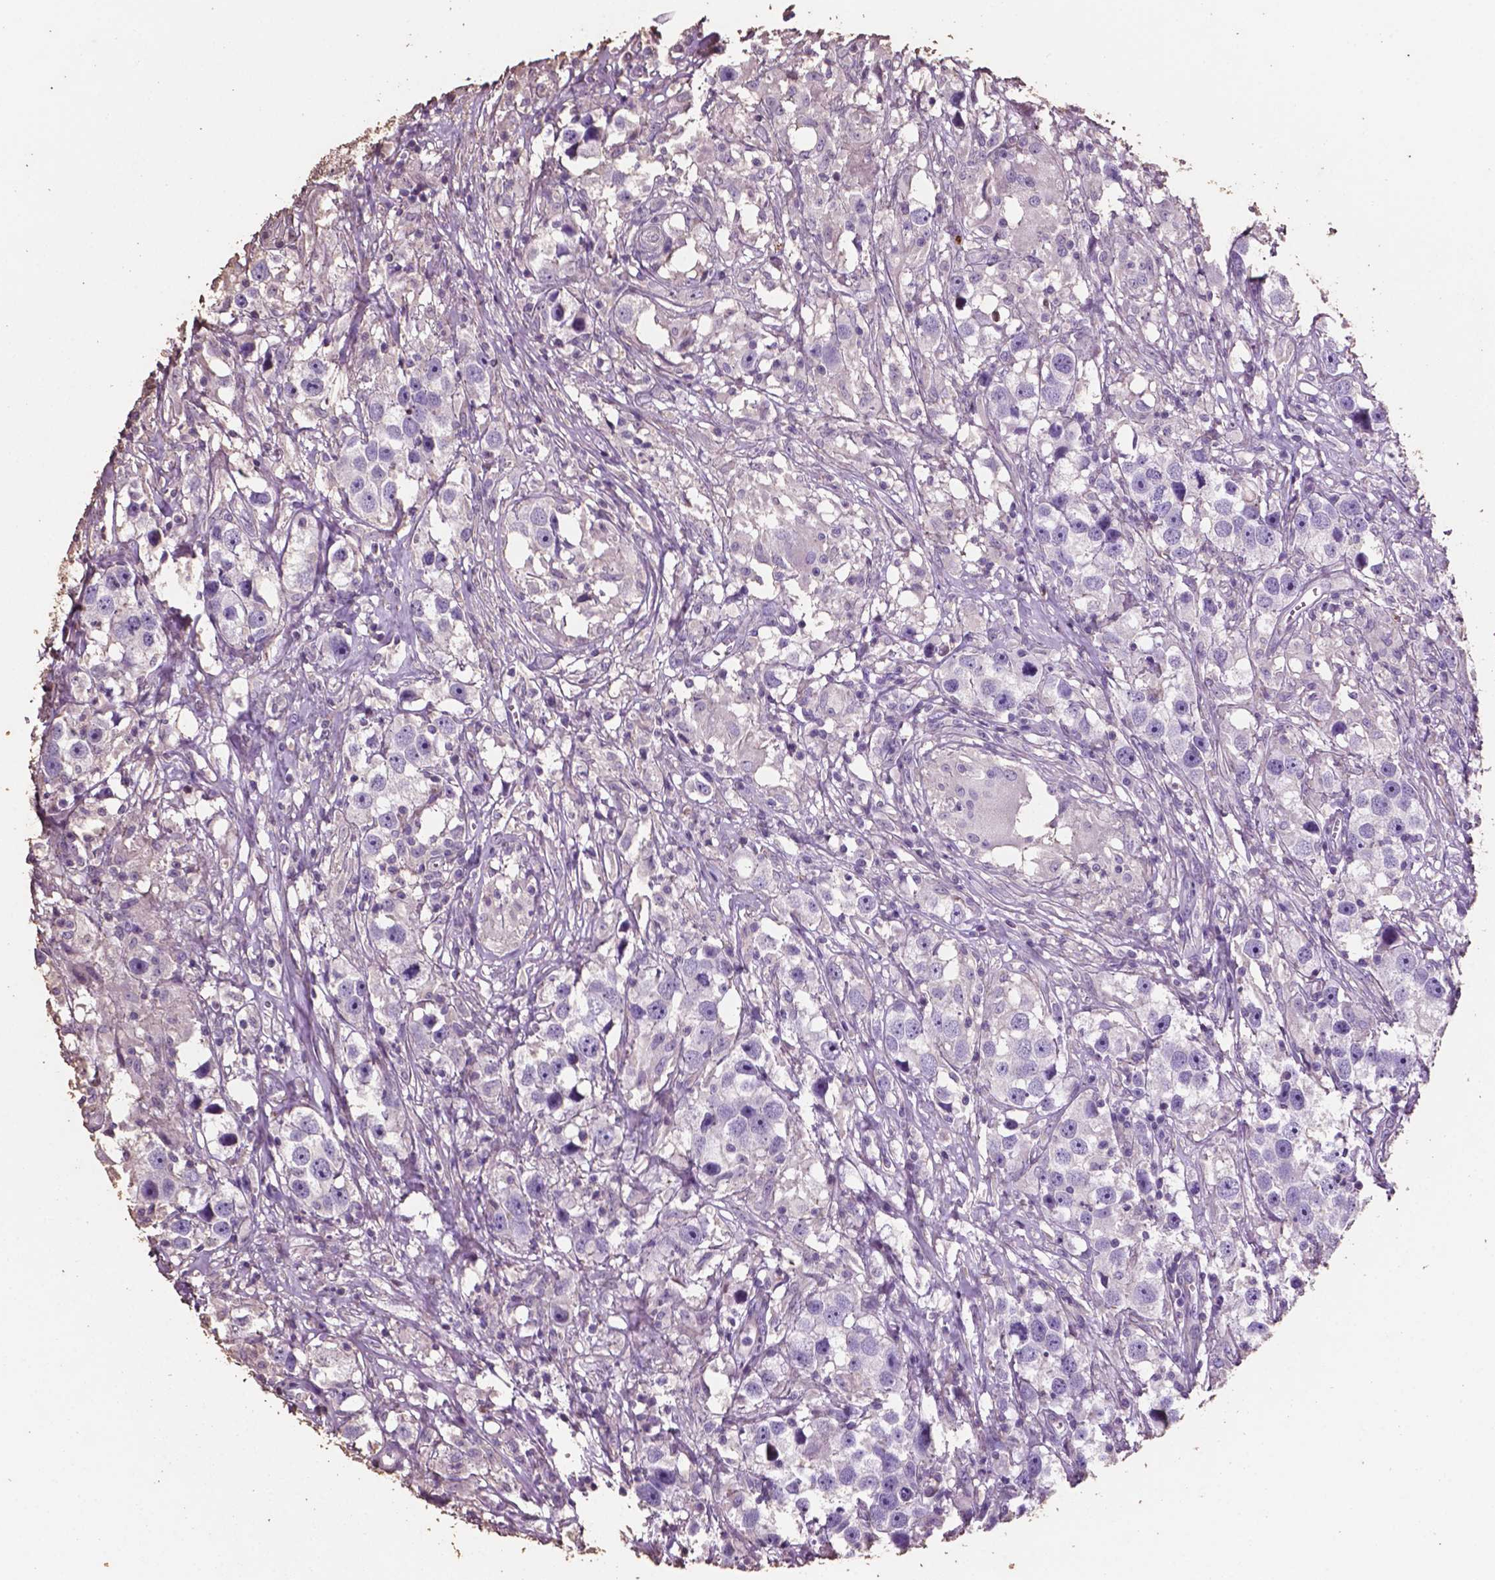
{"staining": {"intensity": "negative", "quantity": "none", "location": "none"}, "tissue": "testis cancer", "cell_type": "Tumor cells", "image_type": "cancer", "snomed": [{"axis": "morphology", "description": "Seminoma, NOS"}, {"axis": "topography", "description": "Testis"}], "caption": "This is a image of IHC staining of testis cancer (seminoma), which shows no positivity in tumor cells.", "gene": "COMMD4", "patient": {"sex": "male", "age": 49}}